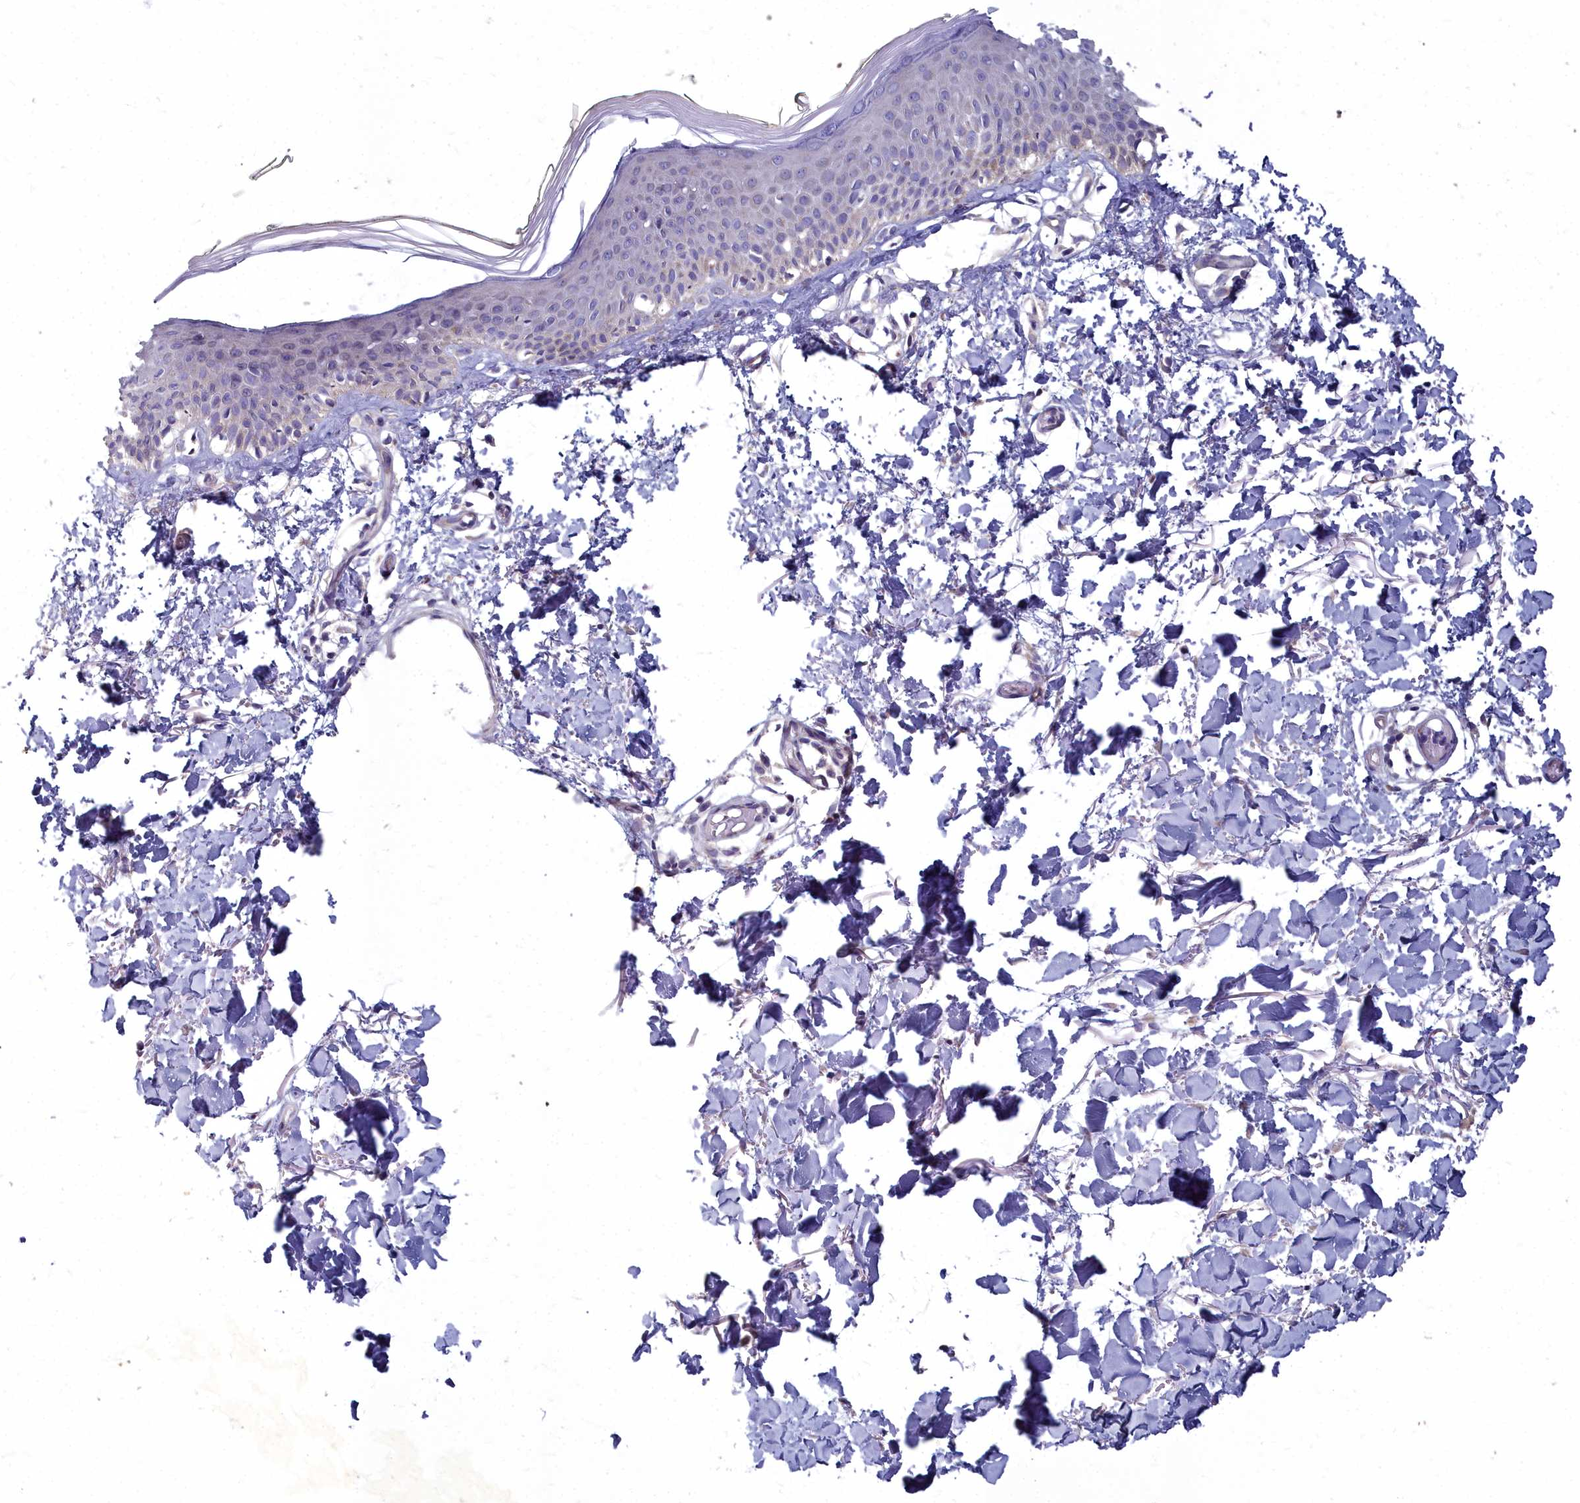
{"staining": {"intensity": "negative", "quantity": "none", "location": "none"}, "tissue": "skin", "cell_type": "Fibroblasts", "image_type": "normal", "snomed": [{"axis": "morphology", "description": "Normal tissue, NOS"}, {"axis": "topography", "description": "Skin"}], "caption": "This is a image of immunohistochemistry staining of unremarkable skin, which shows no positivity in fibroblasts.", "gene": "COX20", "patient": {"sex": "male", "age": 62}}